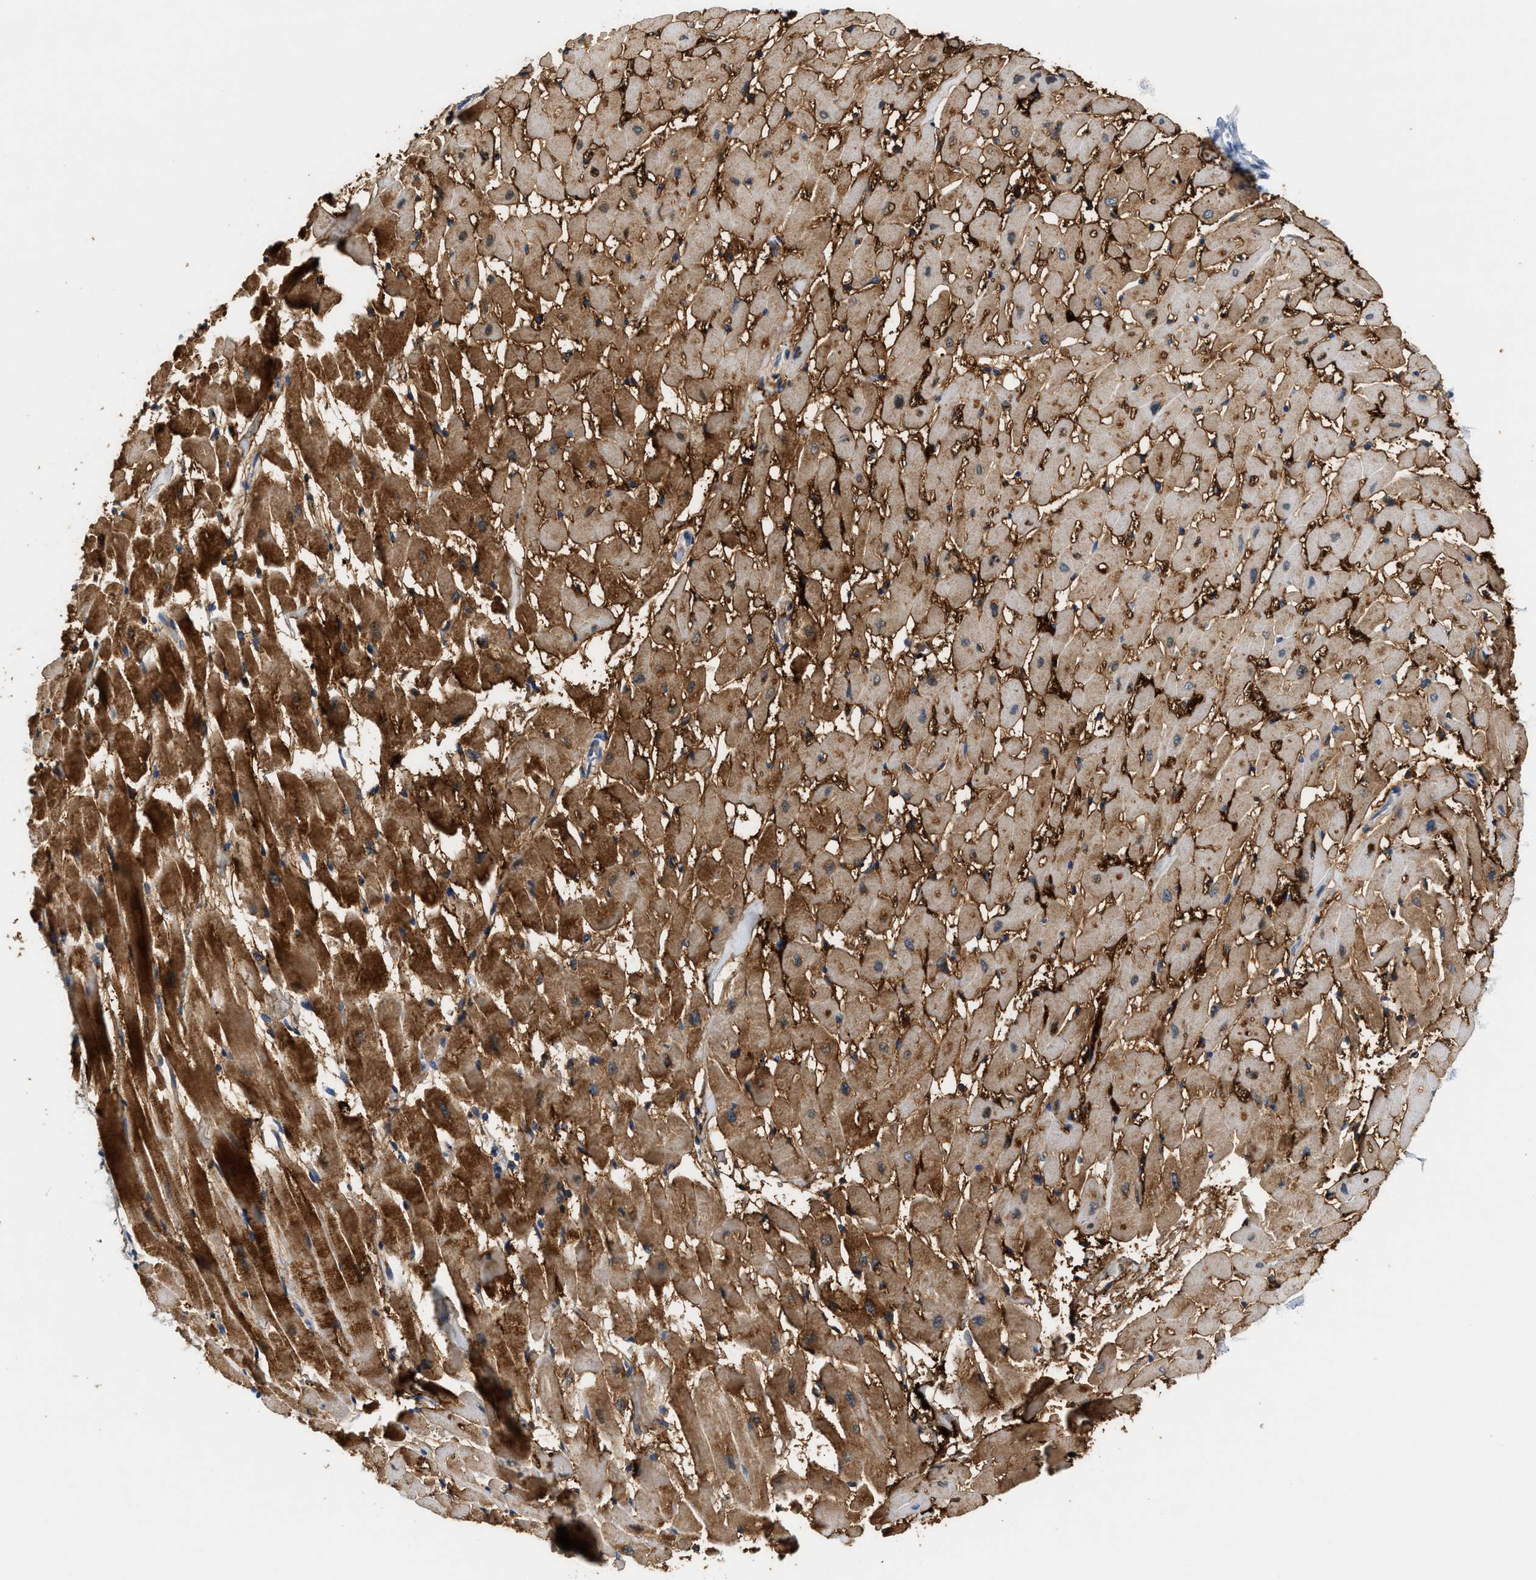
{"staining": {"intensity": "moderate", "quantity": ">75%", "location": "cytoplasmic/membranous"}, "tissue": "heart muscle", "cell_type": "Cardiomyocytes", "image_type": "normal", "snomed": [{"axis": "morphology", "description": "Normal tissue, NOS"}, {"axis": "topography", "description": "Heart"}], "caption": "Human heart muscle stained for a protein (brown) demonstrates moderate cytoplasmic/membranous positive positivity in about >75% of cardiomyocytes.", "gene": "TUT7", "patient": {"sex": "male", "age": 45}}